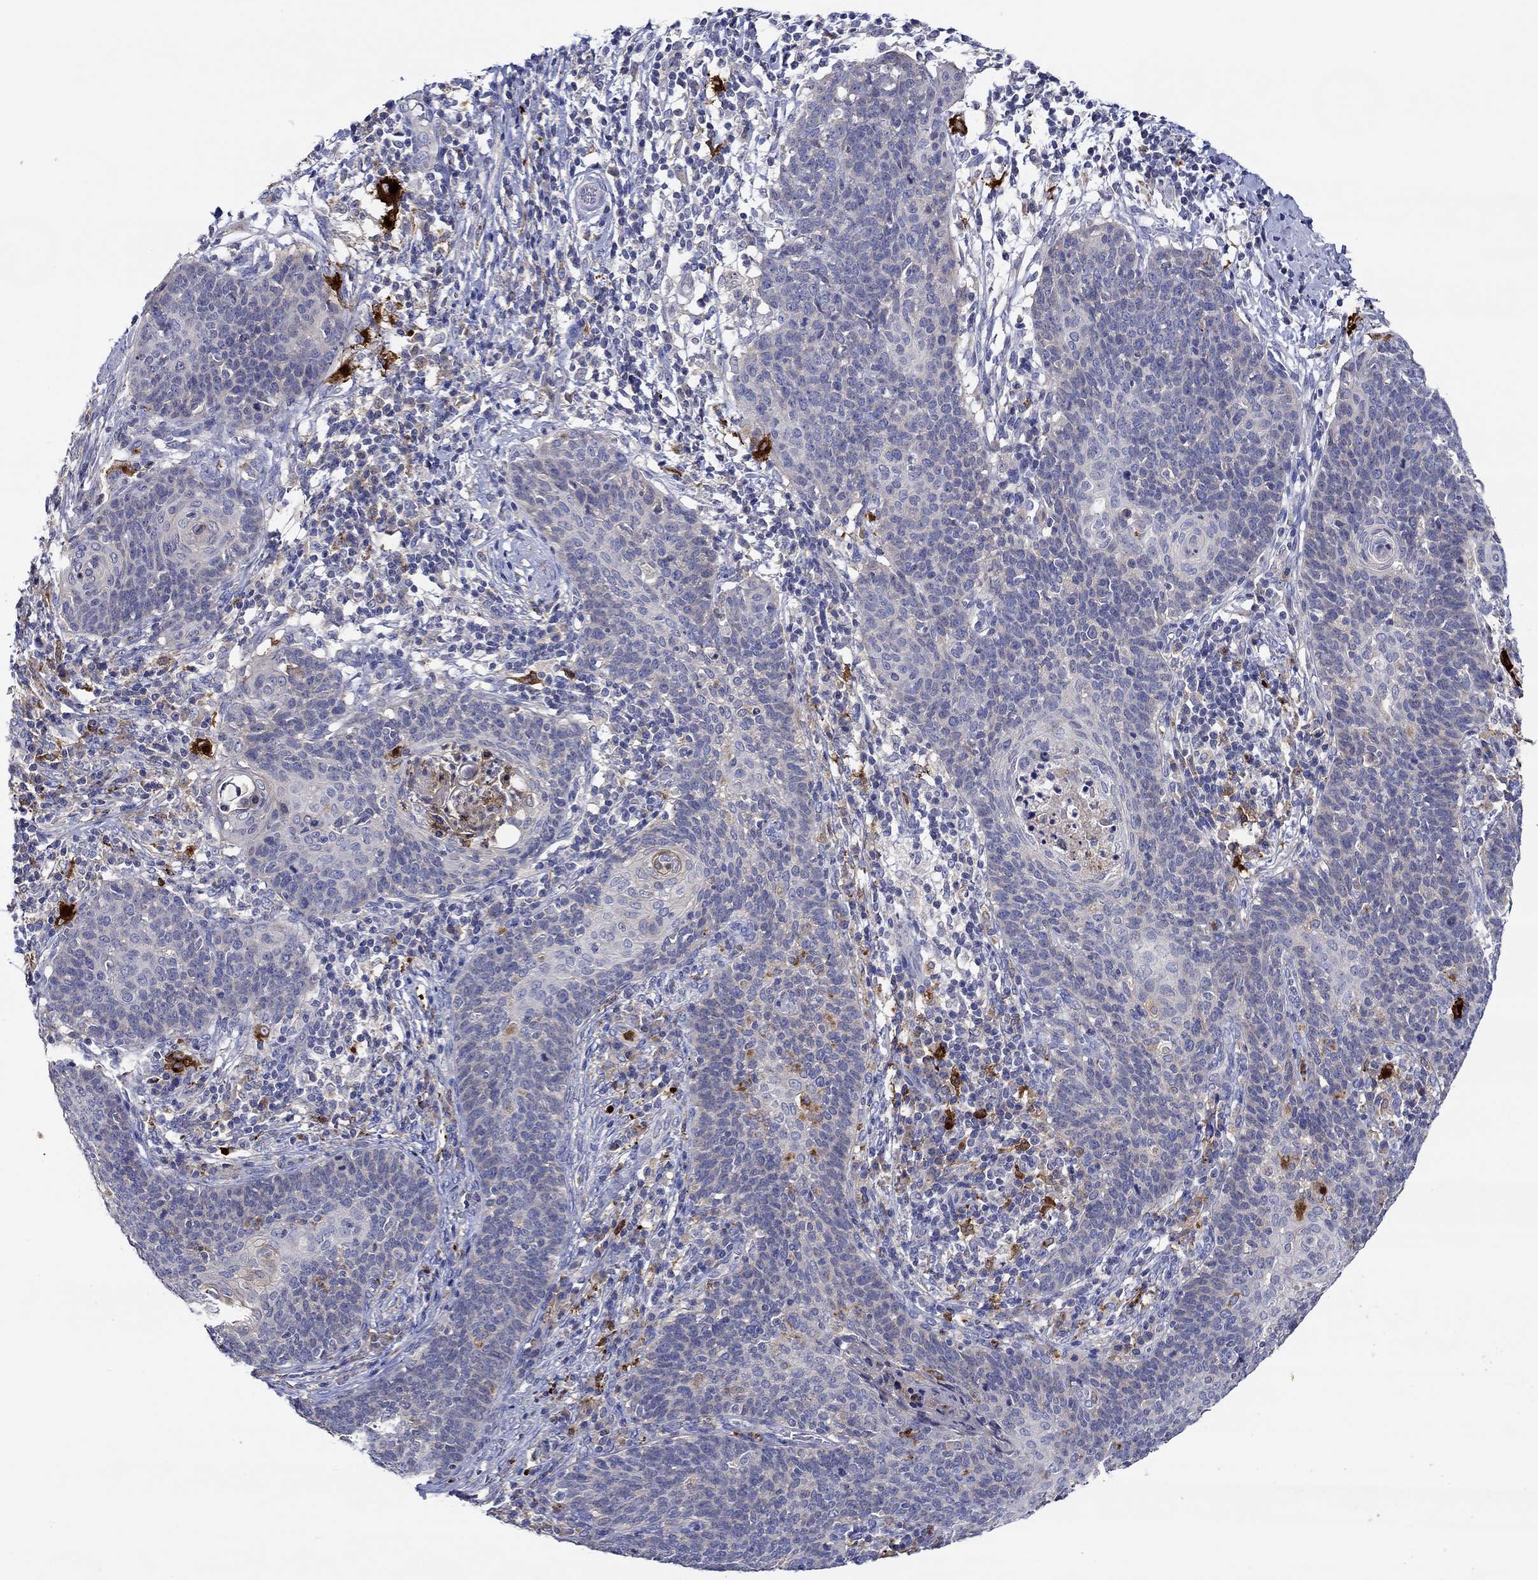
{"staining": {"intensity": "negative", "quantity": "none", "location": "none"}, "tissue": "cervical cancer", "cell_type": "Tumor cells", "image_type": "cancer", "snomed": [{"axis": "morphology", "description": "Squamous cell carcinoma, NOS"}, {"axis": "topography", "description": "Cervix"}], "caption": "Tumor cells show no significant expression in cervical cancer.", "gene": "CHIT1", "patient": {"sex": "female", "age": 39}}